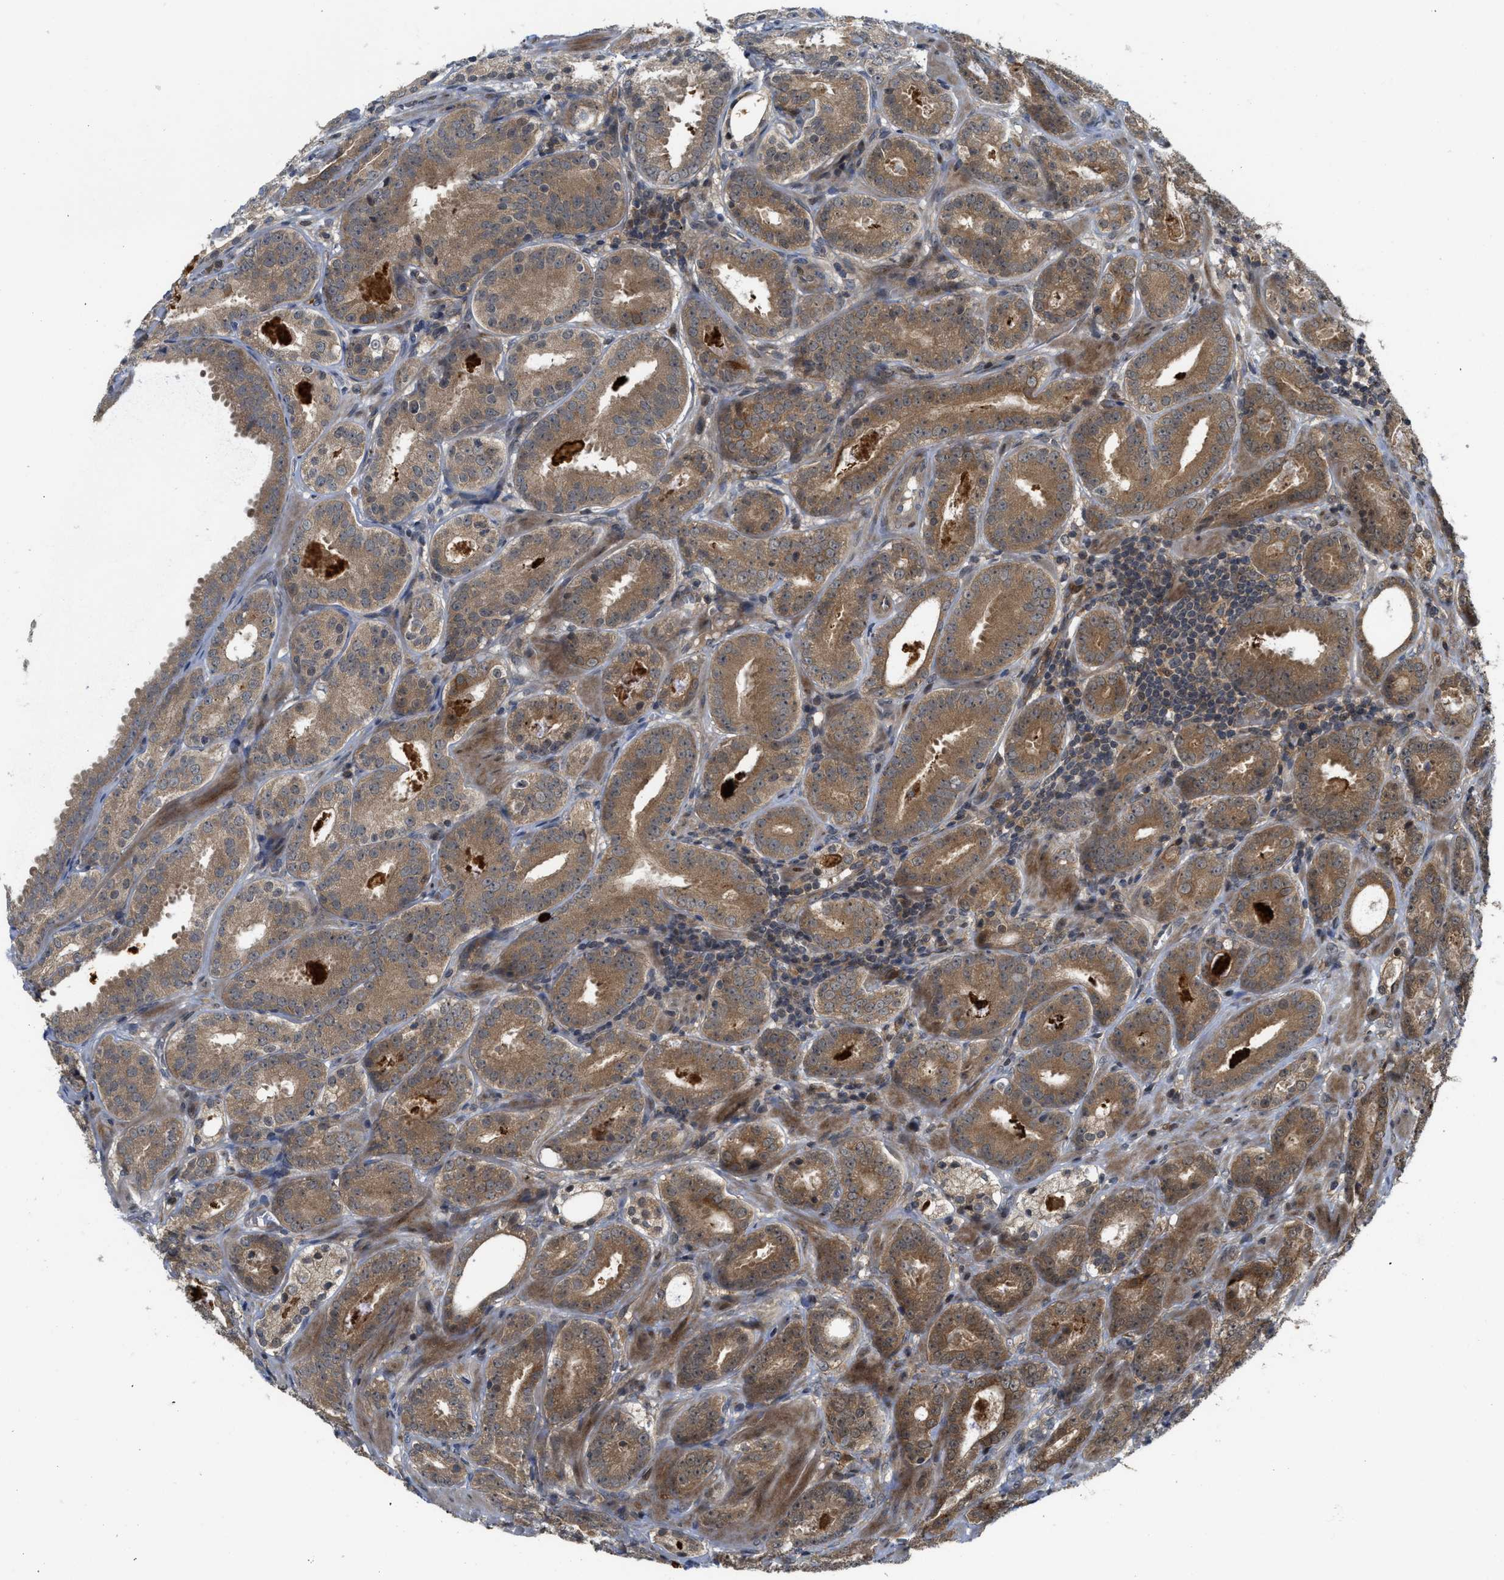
{"staining": {"intensity": "moderate", "quantity": ">75%", "location": "cytoplasmic/membranous"}, "tissue": "prostate cancer", "cell_type": "Tumor cells", "image_type": "cancer", "snomed": [{"axis": "morphology", "description": "Adenocarcinoma, Low grade"}, {"axis": "topography", "description": "Prostate"}], "caption": "Protein staining demonstrates moderate cytoplasmic/membranous positivity in approximately >75% of tumor cells in prostate cancer (adenocarcinoma (low-grade)).", "gene": "DNAJC28", "patient": {"sex": "male", "age": 69}}